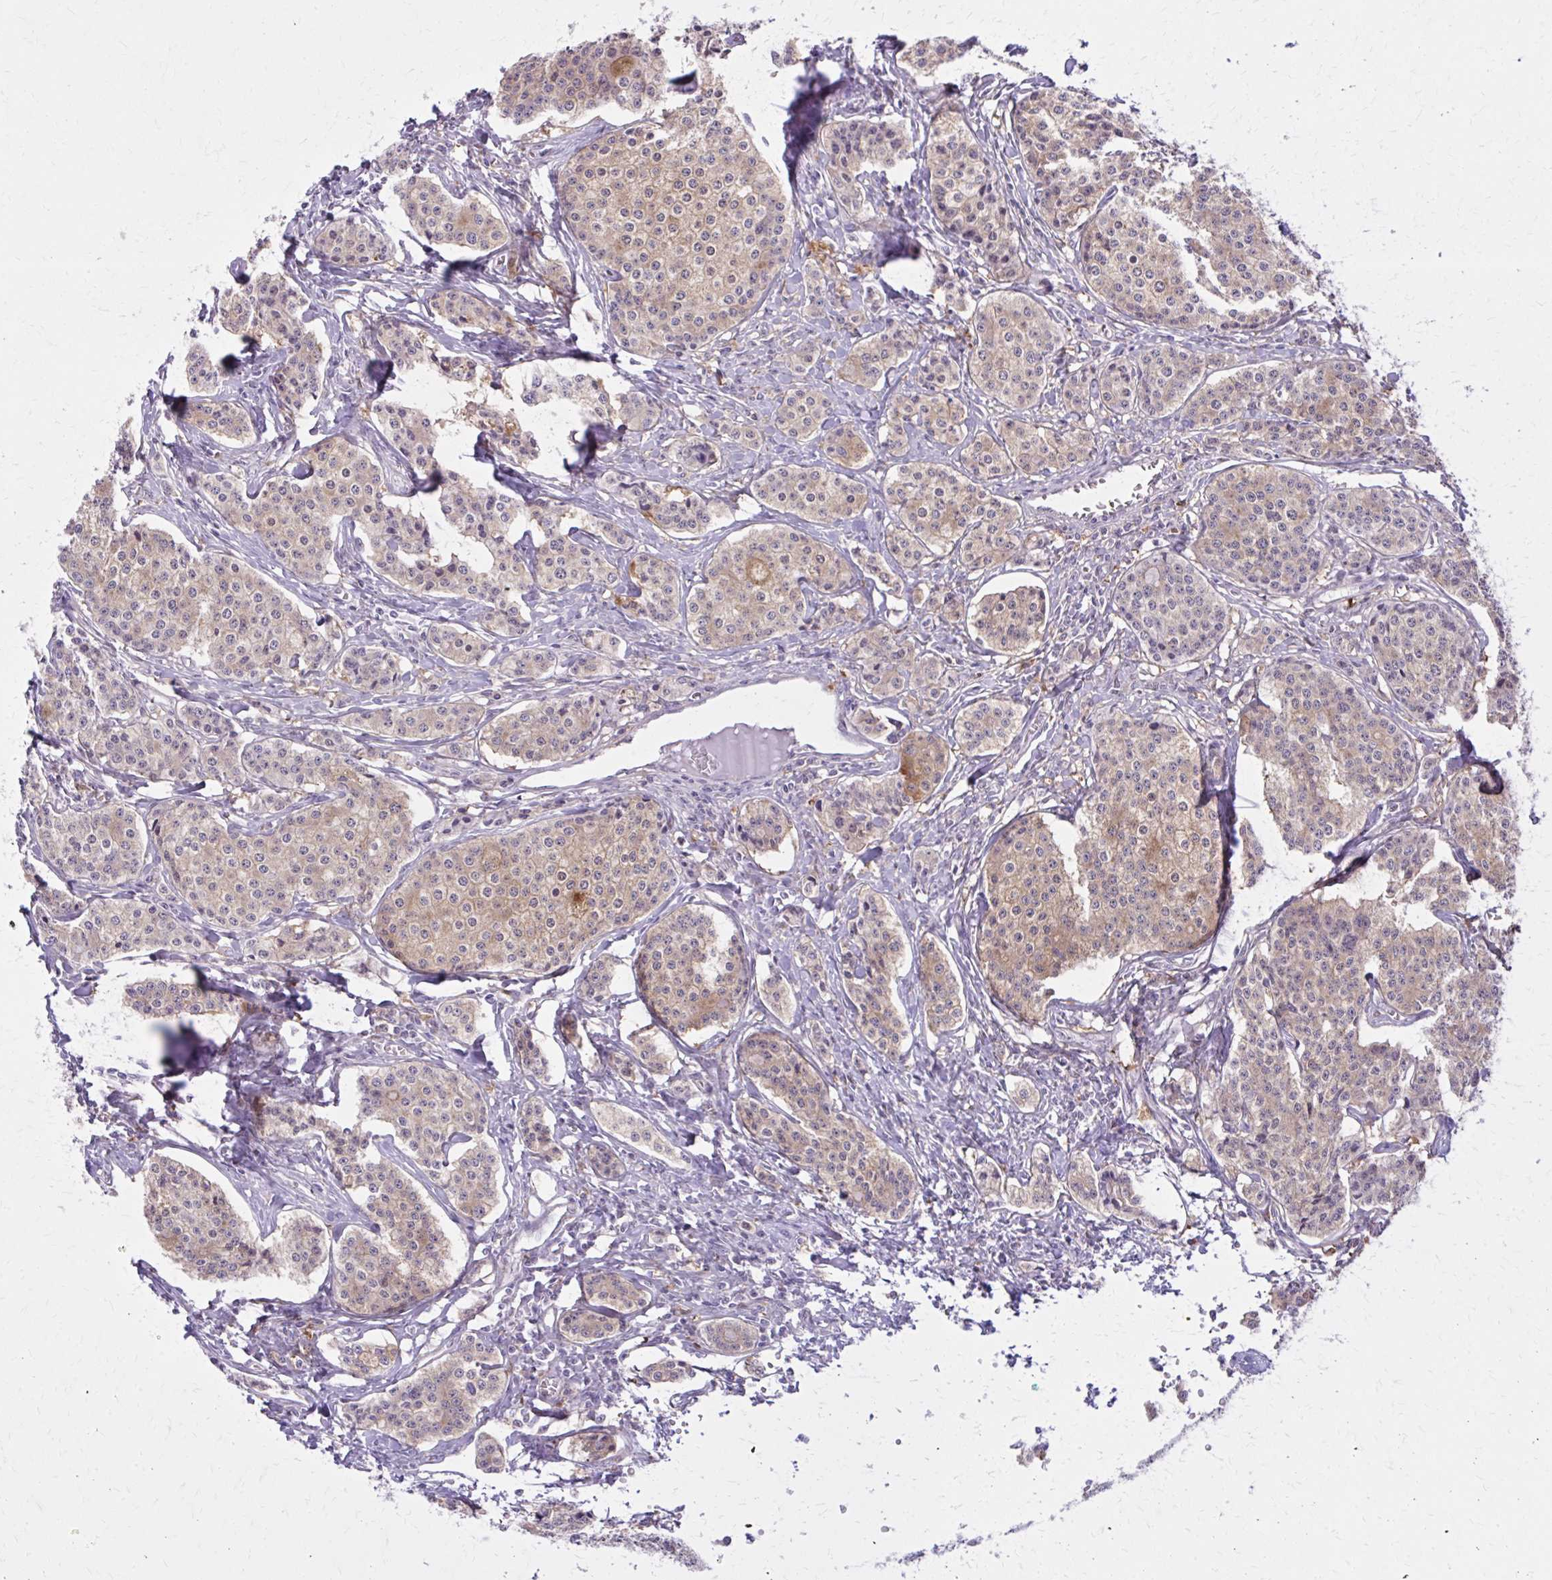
{"staining": {"intensity": "moderate", "quantity": "25%-75%", "location": "cytoplasmic/membranous"}, "tissue": "carcinoid", "cell_type": "Tumor cells", "image_type": "cancer", "snomed": [{"axis": "morphology", "description": "Carcinoid, malignant, NOS"}, {"axis": "topography", "description": "Small intestine"}], "caption": "Immunohistochemistry (IHC) of carcinoid exhibits medium levels of moderate cytoplasmic/membranous expression in about 25%-75% of tumor cells.", "gene": "RASL11B", "patient": {"sex": "female", "age": 64}}